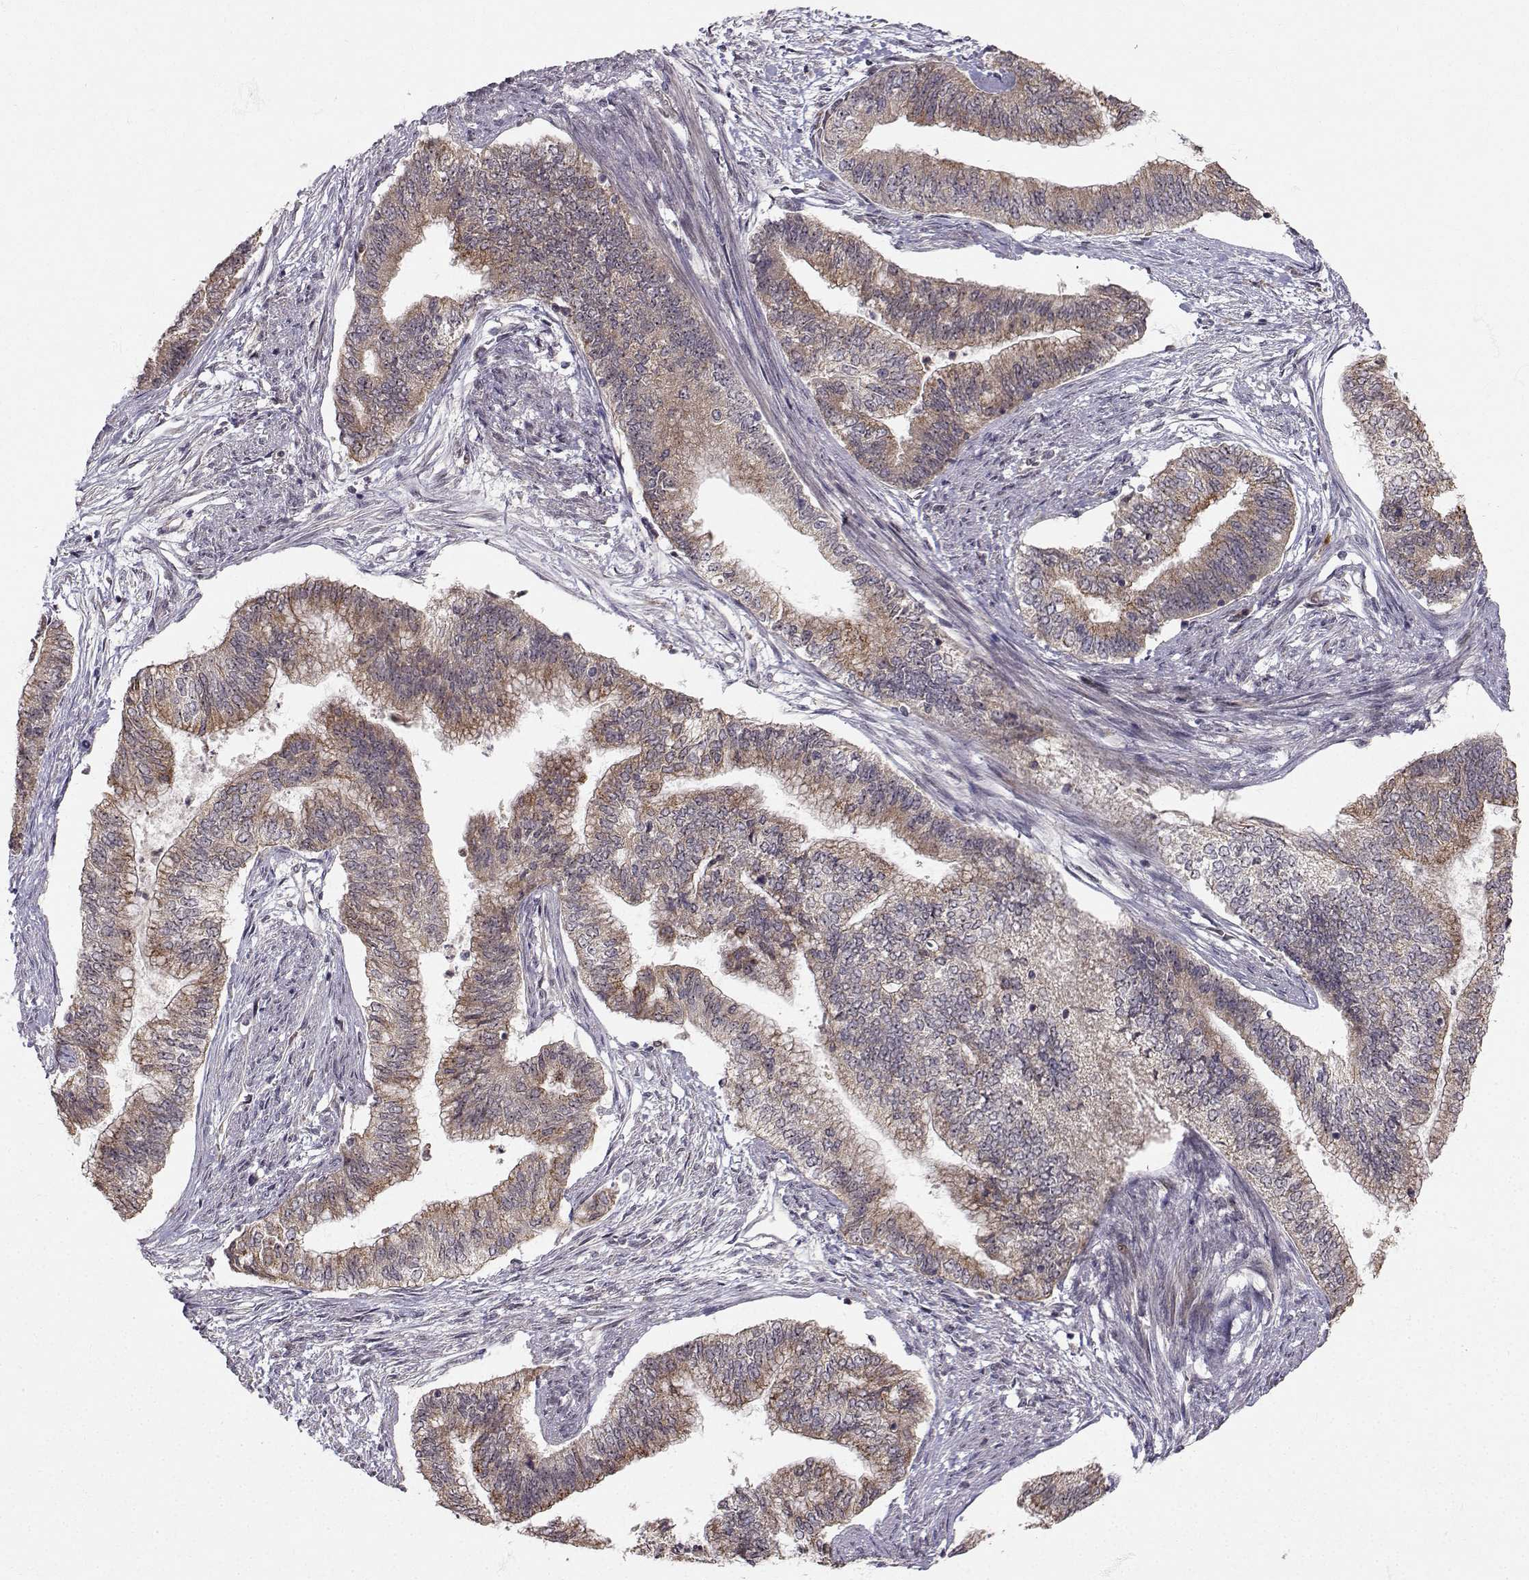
{"staining": {"intensity": "moderate", "quantity": "<25%", "location": "cytoplasmic/membranous"}, "tissue": "endometrial cancer", "cell_type": "Tumor cells", "image_type": "cancer", "snomed": [{"axis": "morphology", "description": "Adenocarcinoma, NOS"}, {"axis": "topography", "description": "Endometrium"}], "caption": "Adenocarcinoma (endometrial) stained with a brown dye displays moderate cytoplasmic/membranous positive staining in about <25% of tumor cells.", "gene": "APC", "patient": {"sex": "female", "age": 65}}